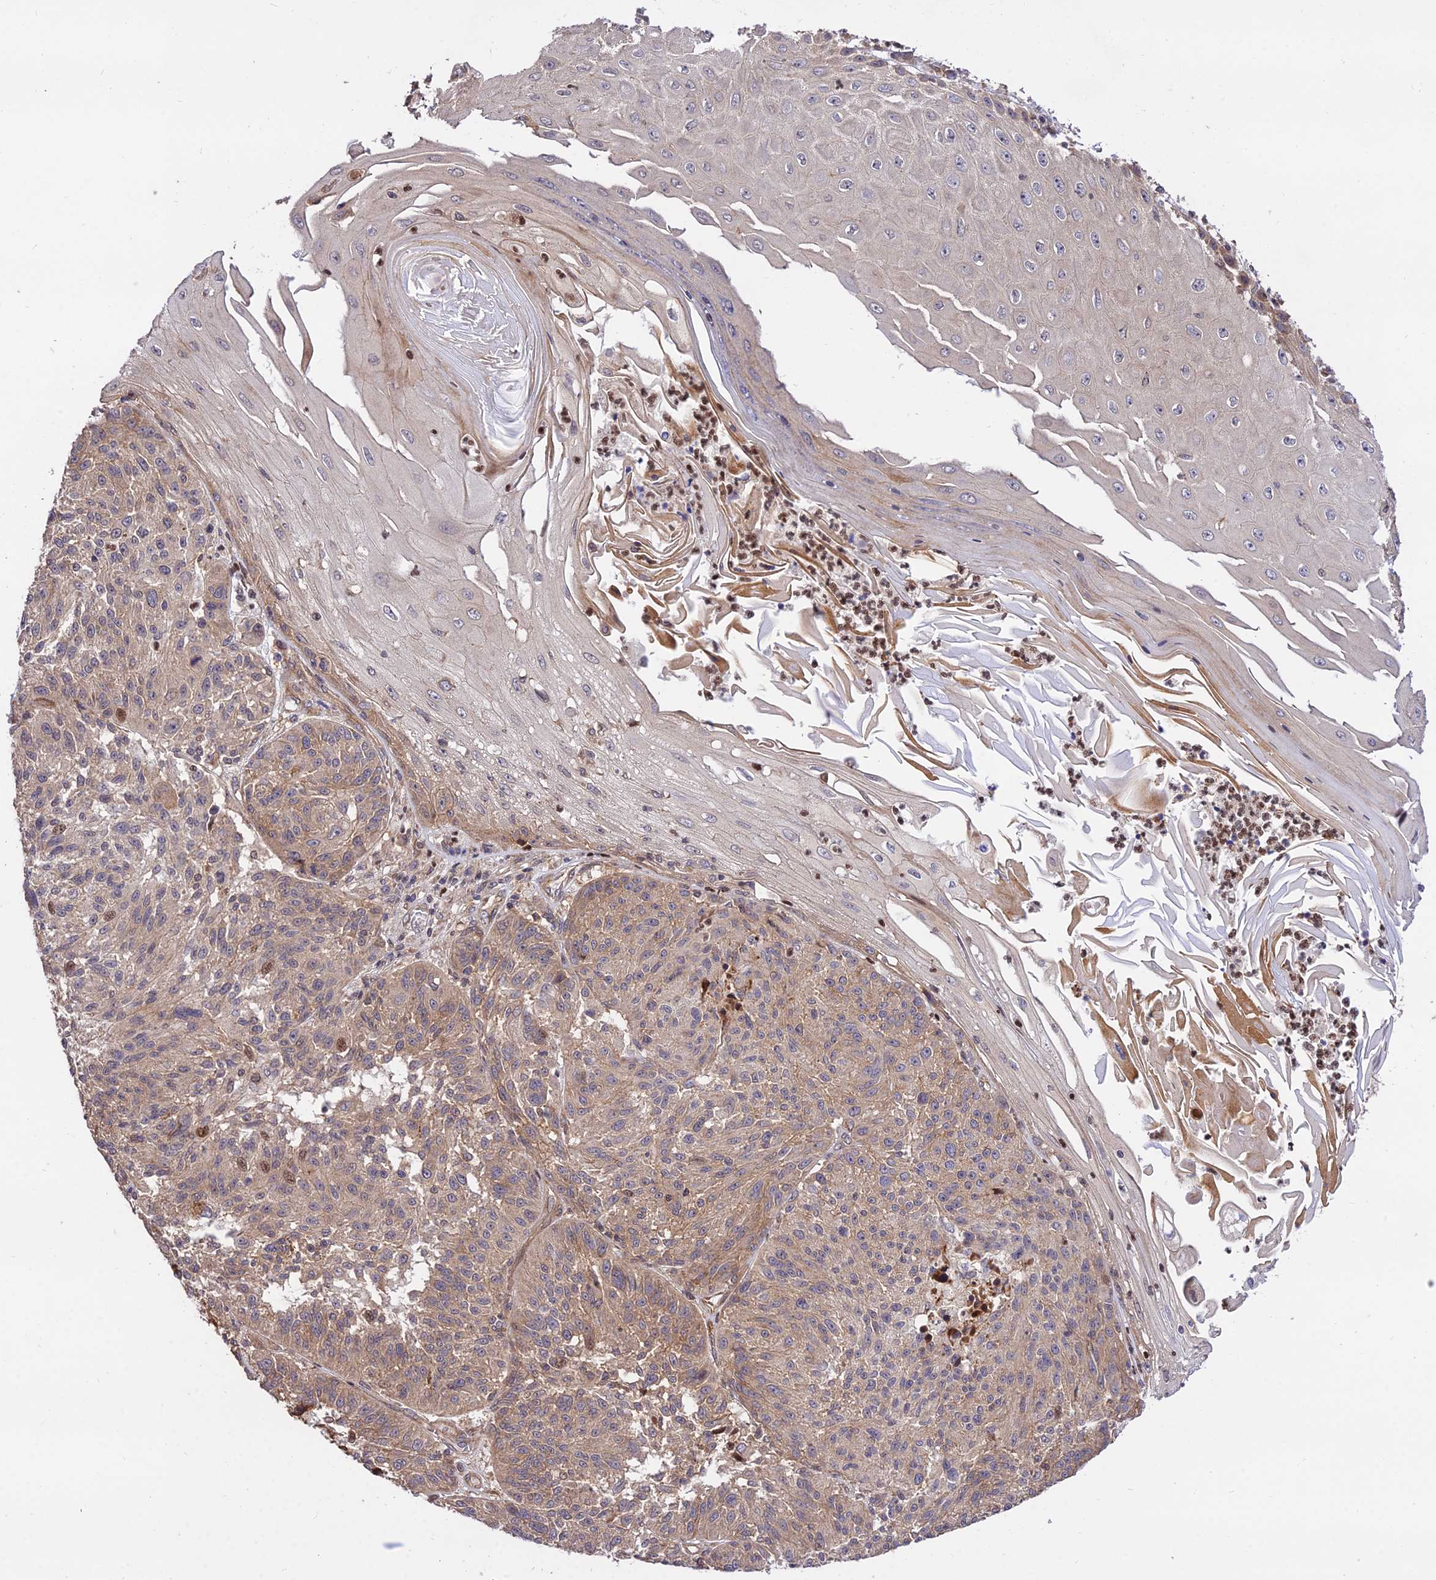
{"staining": {"intensity": "moderate", "quantity": "<25%", "location": "cytoplasmic/membranous,nuclear"}, "tissue": "melanoma", "cell_type": "Tumor cells", "image_type": "cancer", "snomed": [{"axis": "morphology", "description": "Malignant melanoma, NOS"}, {"axis": "topography", "description": "Skin"}], "caption": "This photomicrograph demonstrates immunohistochemistry staining of malignant melanoma, with low moderate cytoplasmic/membranous and nuclear expression in approximately <25% of tumor cells.", "gene": "SMG6", "patient": {"sex": "male", "age": 53}}